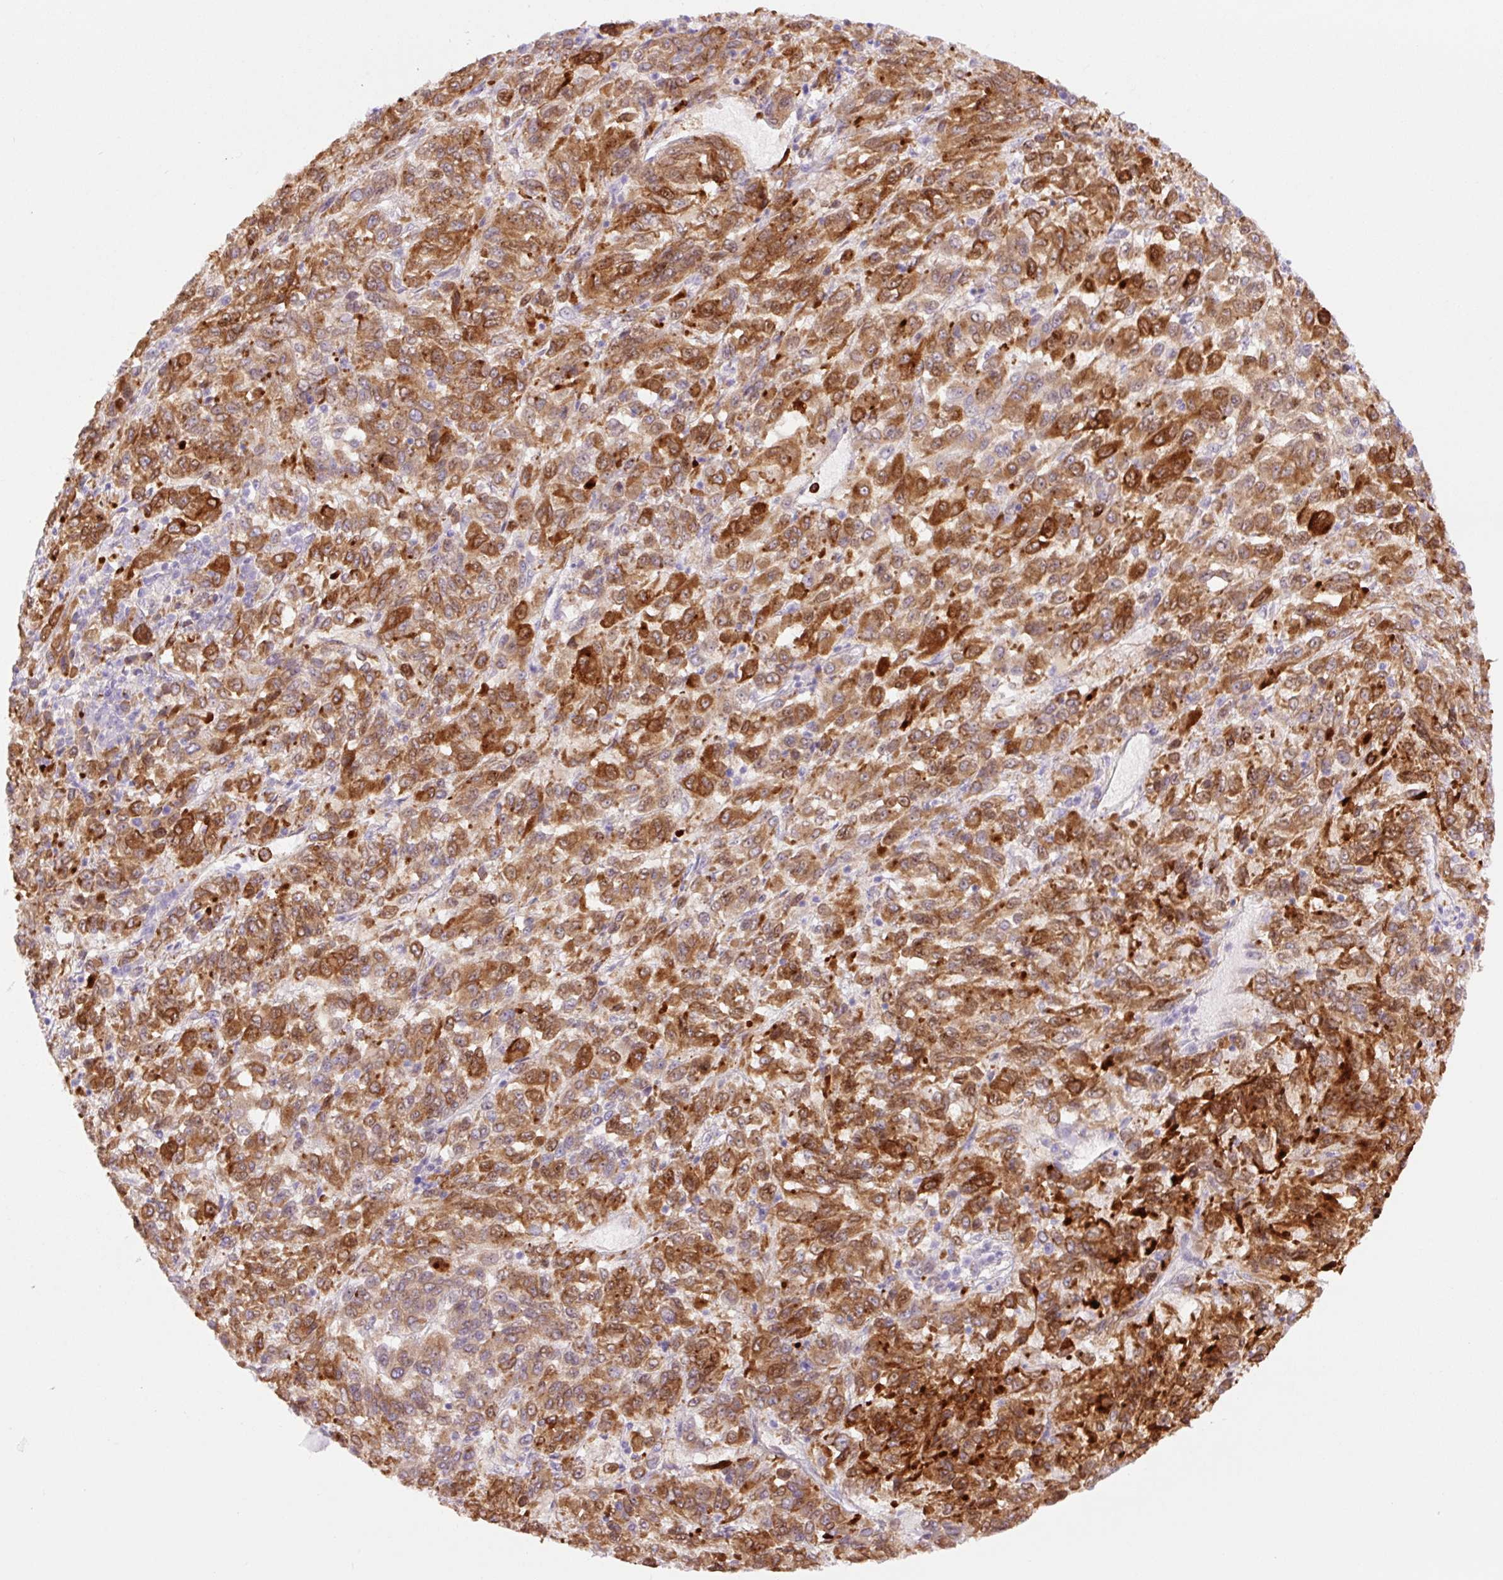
{"staining": {"intensity": "strong", "quantity": ">75%", "location": "cytoplasmic/membranous,nuclear"}, "tissue": "melanoma", "cell_type": "Tumor cells", "image_type": "cancer", "snomed": [{"axis": "morphology", "description": "Malignant melanoma, Metastatic site"}, {"axis": "topography", "description": "Lung"}], "caption": "Melanoma was stained to show a protein in brown. There is high levels of strong cytoplasmic/membranous and nuclear positivity in about >75% of tumor cells.", "gene": "SH2D6", "patient": {"sex": "male", "age": 64}}